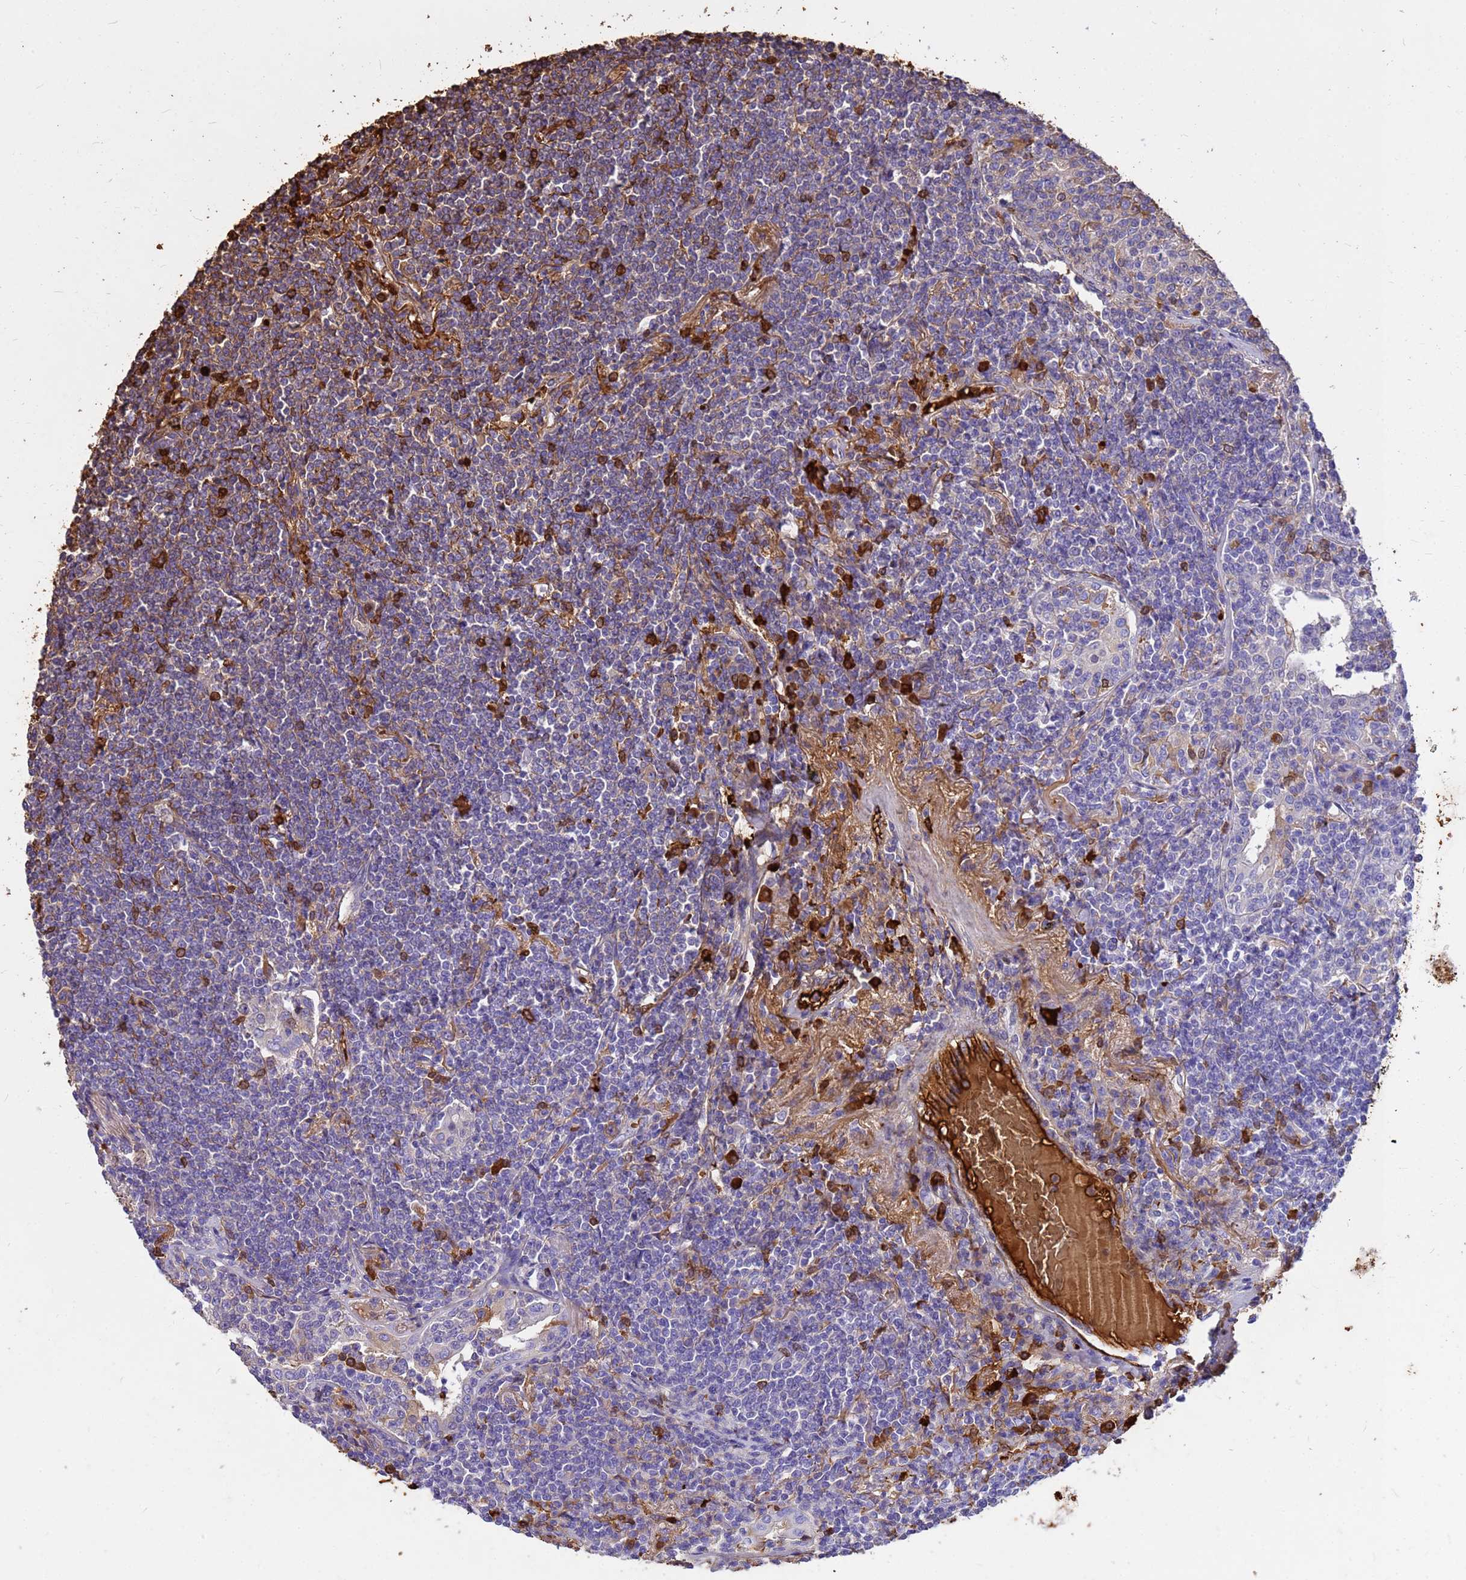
{"staining": {"intensity": "moderate", "quantity": "<25%", "location": "cytoplasmic/membranous"}, "tissue": "lymphoma", "cell_type": "Tumor cells", "image_type": "cancer", "snomed": [{"axis": "morphology", "description": "Malignant lymphoma, non-Hodgkin's type, Low grade"}, {"axis": "topography", "description": "Lung"}], "caption": "DAB (3,3'-diaminobenzidine) immunohistochemical staining of lymphoma exhibits moderate cytoplasmic/membranous protein staining in approximately <25% of tumor cells.", "gene": "HBA2", "patient": {"sex": "female", "age": 71}}